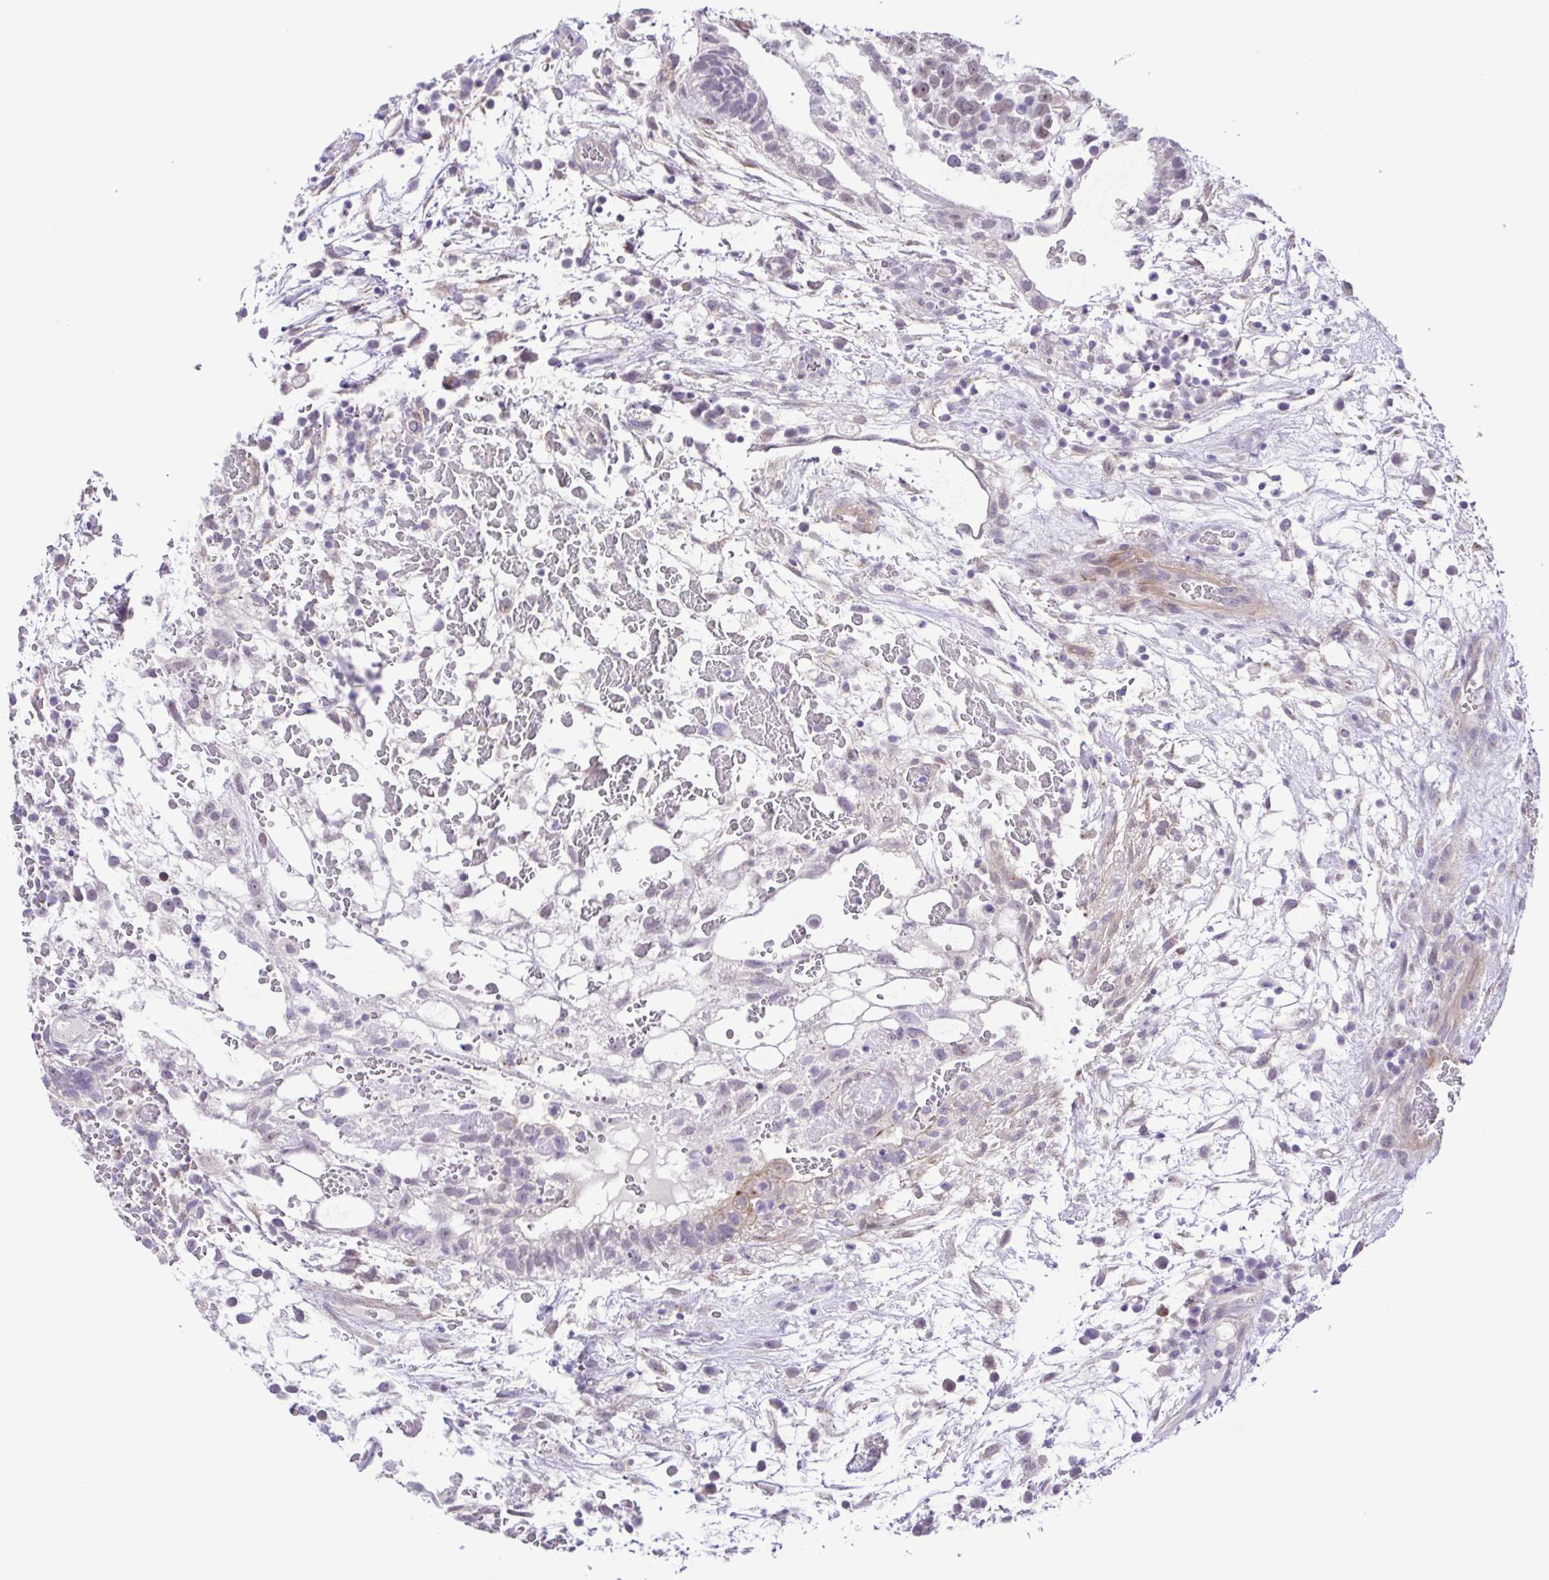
{"staining": {"intensity": "weak", "quantity": "<25%", "location": "cytoplasmic/membranous,nuclear"}, "tissue": "testis cancer", "cell_type": "Tumor cells", "image_type": "cancer", "snomed": [{"axis": "morphology", "description": "Normal tissue, NOS"}, {"axis": "morphology", "description": "Carcinoma, Embryonal, NOS"}, {"axis": "topography", "description": "Testis"}], "caption": "Human testis cancer (embryonal carcinoma) stained for a protein using immunohistochemistry (IHC) displays no positivity in tumor cells.", "gene": "DCLK2", "patient": {"sex": "male", "age": 32}}